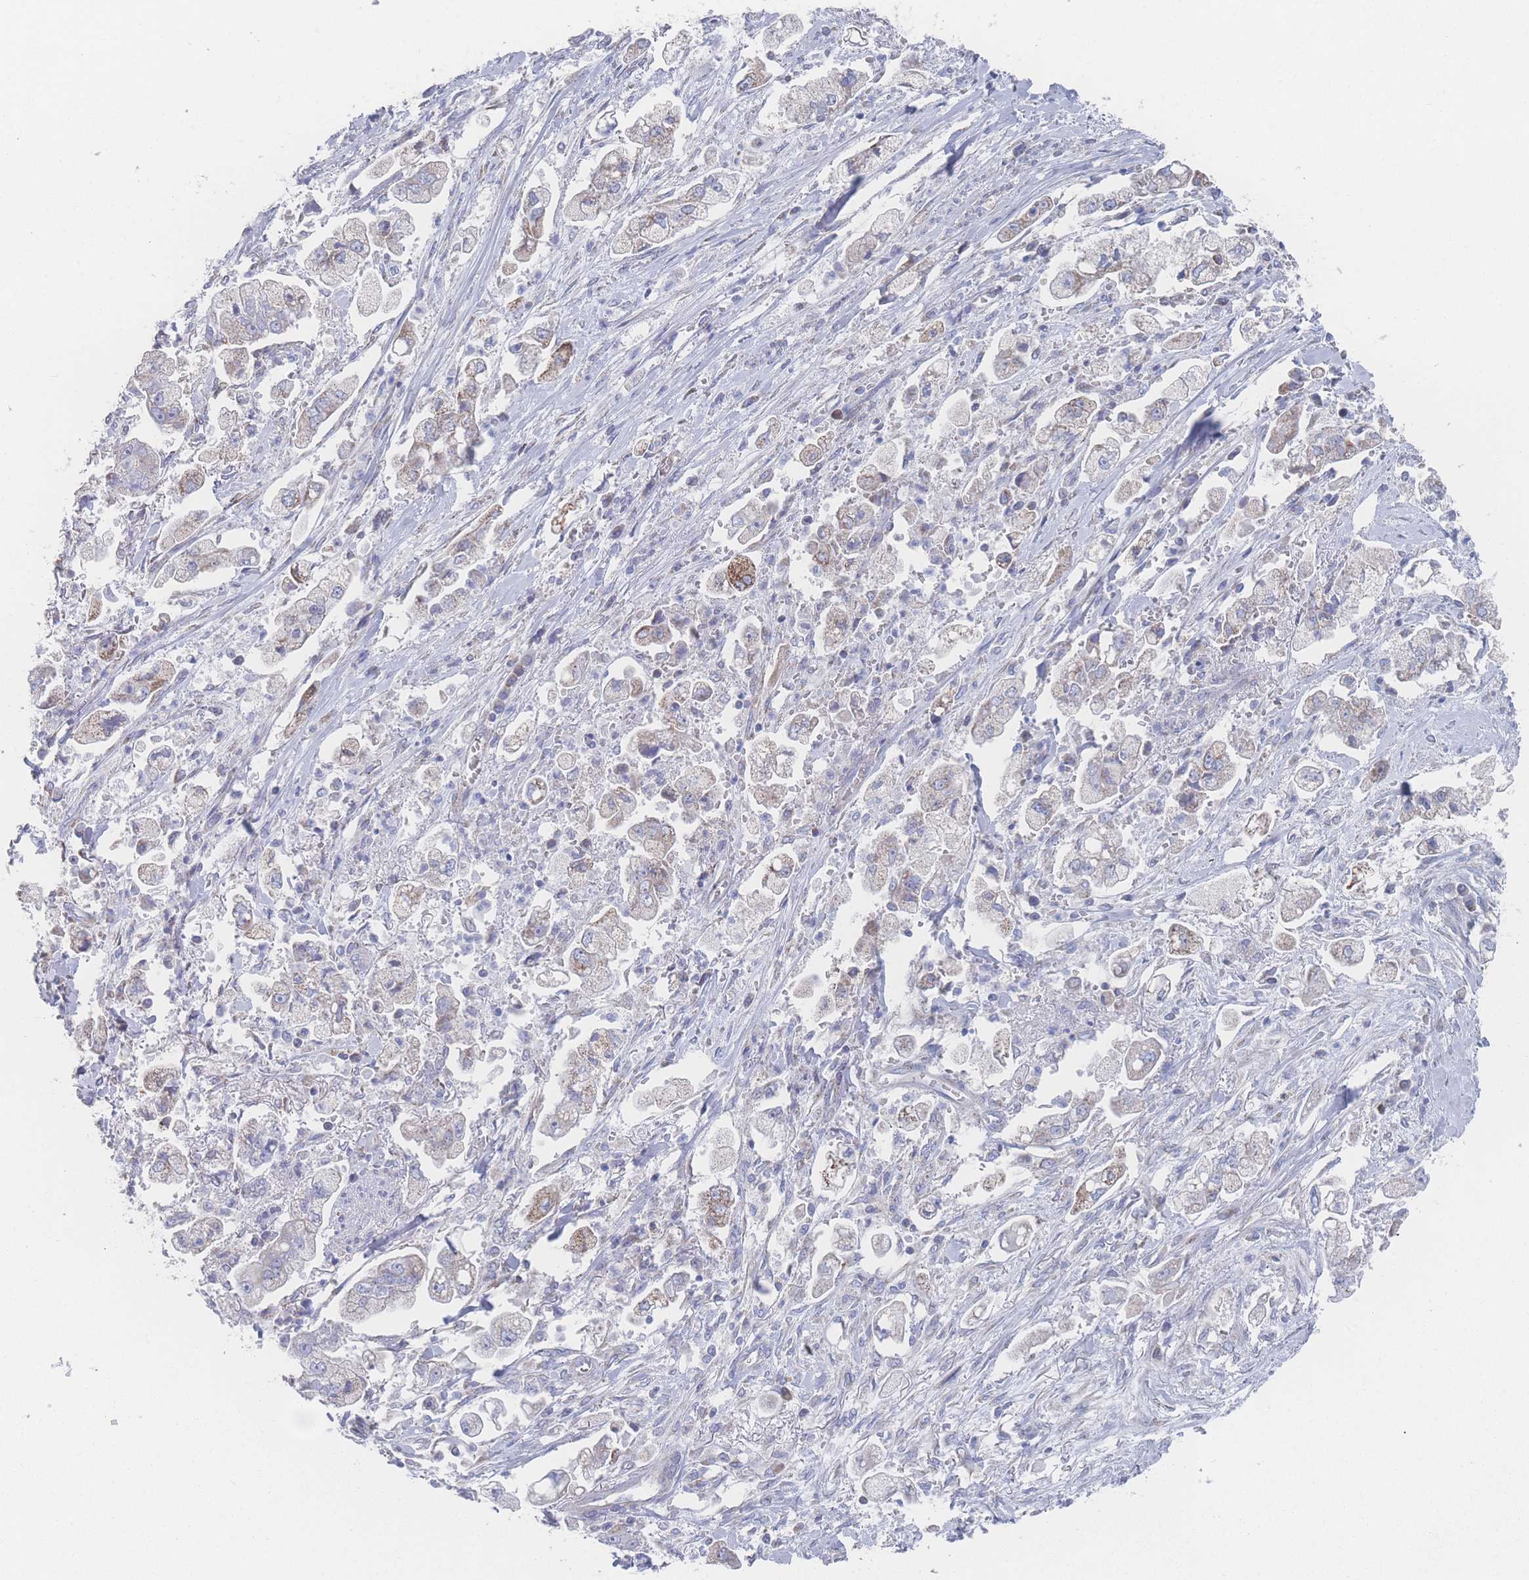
{"staining": {"intensity": "weak", "quantity": "<25%", "location": "cytoplasmic/membranous"}, "tissue": "stomach cancer", "cell_type": "Tumor cells", "image_type": "cancer", "snomed": [{"axis": "morphology", "description": "Adenocarcinoma, NOS"}, {"axis": "topography", "description": "Stomach"}], "caption": "Immunohistochemical staining of stomach adenocarcinoma demonstrates no significant expression in tumor cells.", "gene": "SNPH", "patient": {"sex": "male", "age": 62}}